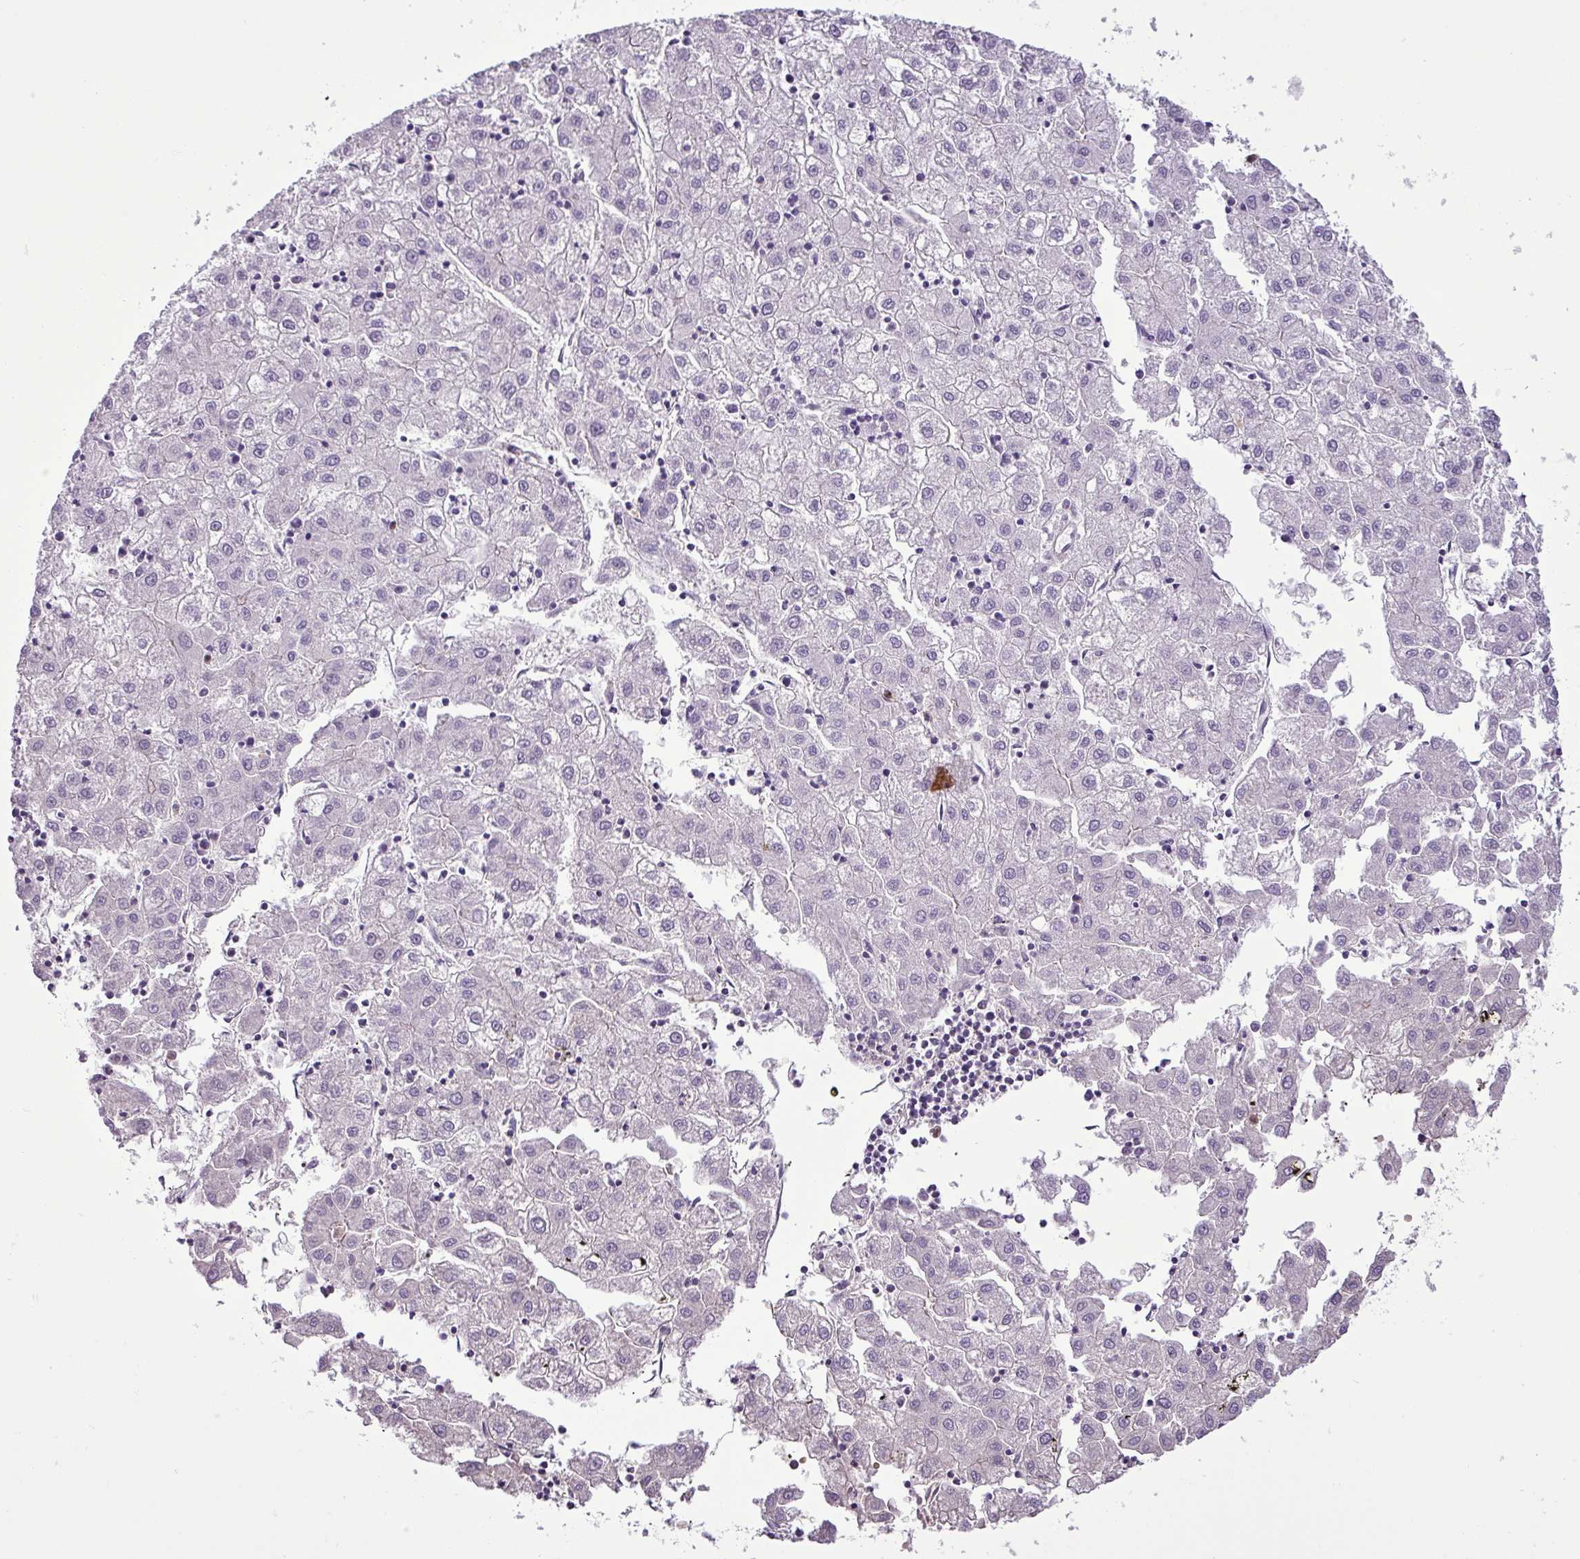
{"staining": {"intensity": "negative", "quantity": "none", "location": "none"}, "tissue": "liver cancer", "cell_type": "Tumor cells", "image_type": "cancer", "snomed": [{"axis": "morphology", "description": "Carcinoma, Hepatocellular, NOS"}, {"axis": "topography", "description": "Liver"}], "caption": "Immunohistochemistry (IHC) histopathology image of human hepatocellular carcinoma (liver) stained for a protein (brown), which shows no positivity in tumor cells.", "gene": "NBEAL2", "patient": {"sex": "male", "age": 72}}